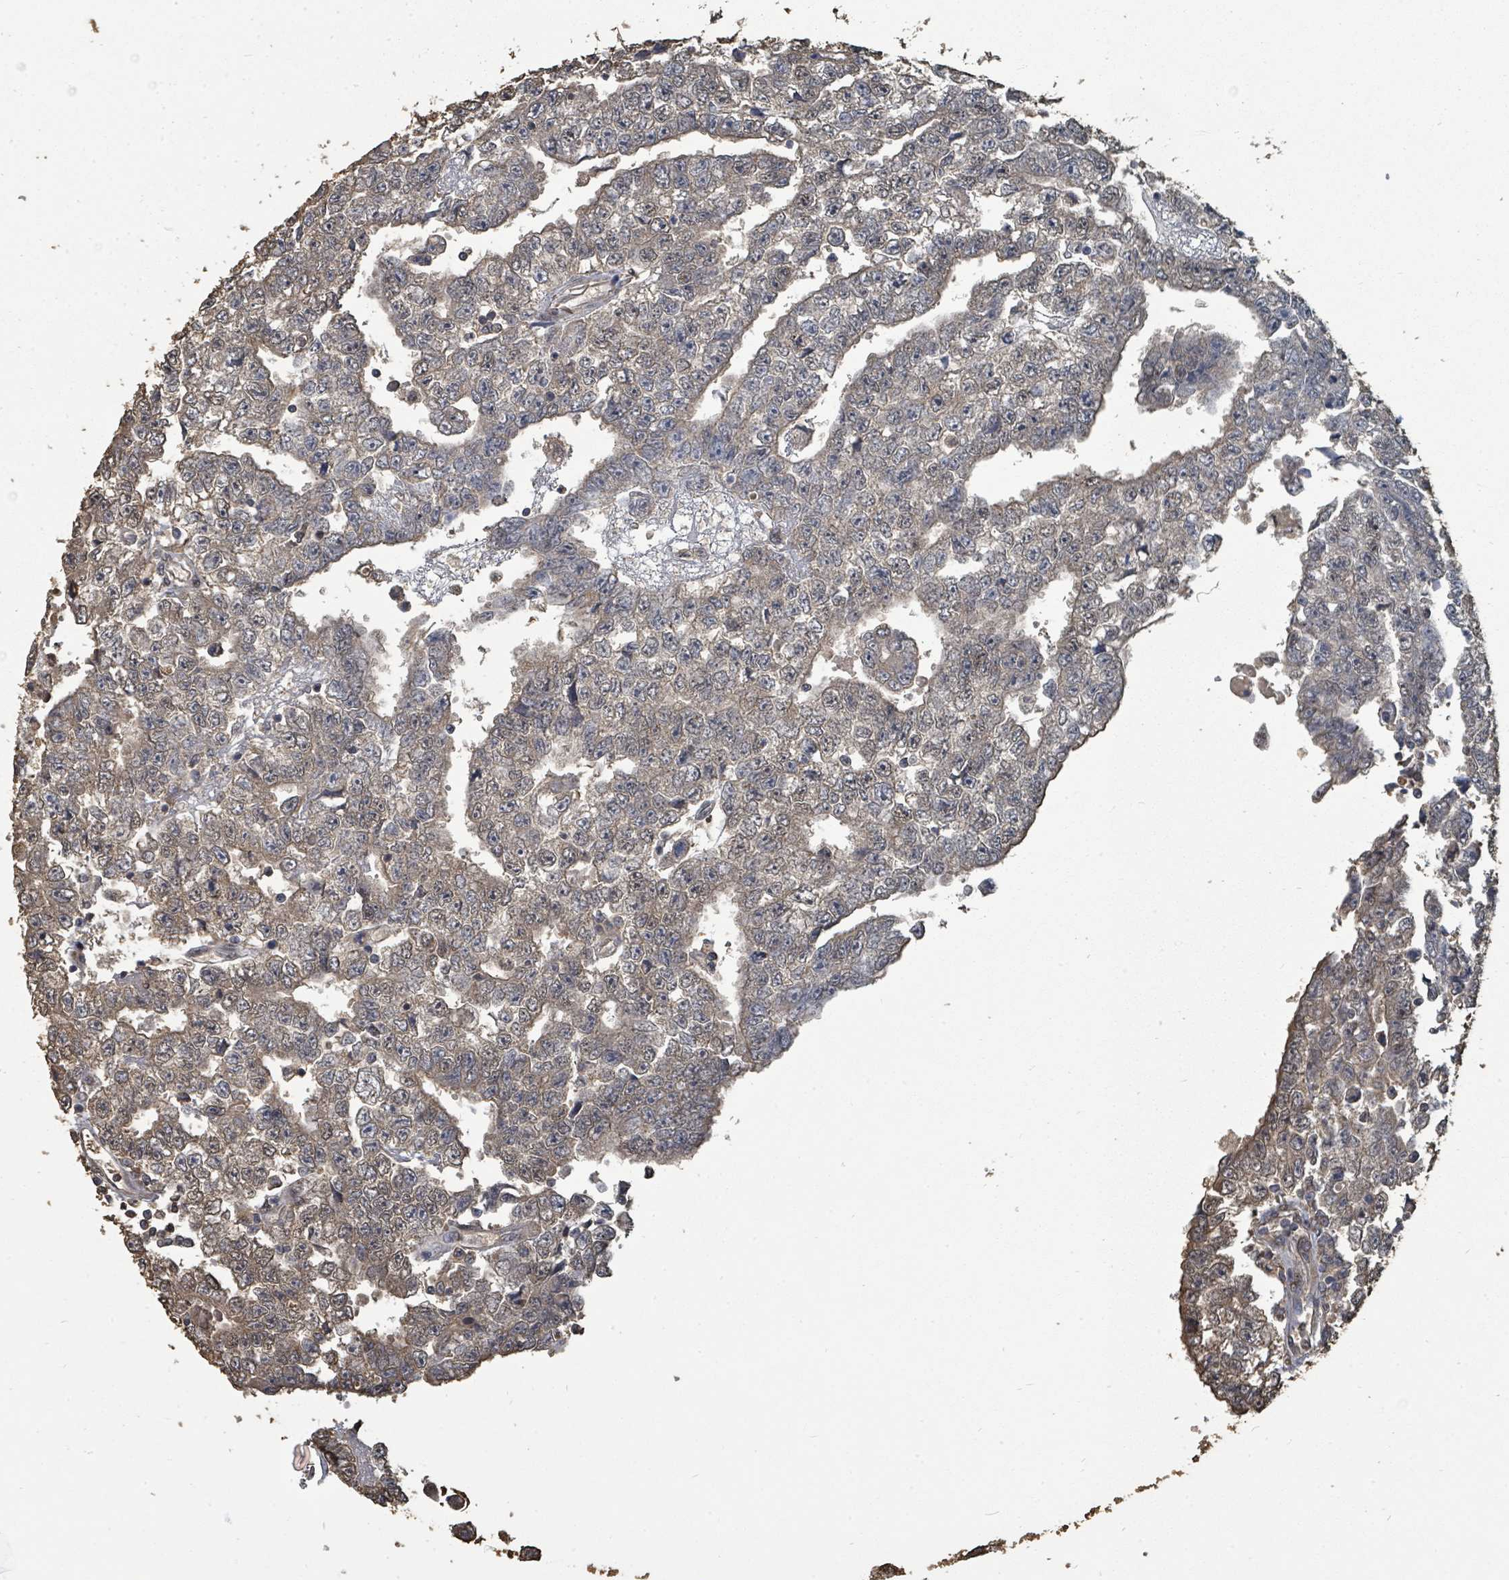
{"staining": {"intensity": "weak", "quantity": "<25%", "location": "cytoplasmic/membranous"}, "tissue": "testis cancer", "cell_type": "Tumor cells", "image_type": "cancer", "snomed": [{"axis": "morphology", "description": "Carcinoma, Embryonal, NOS"}, {"axis": "topography", "description": "Testis"}], "caption": "Tumor cells show no significant protein staining in testis cancer.", "gene": "C6orf52", "patient": {"sex": "male", "age": 25}}